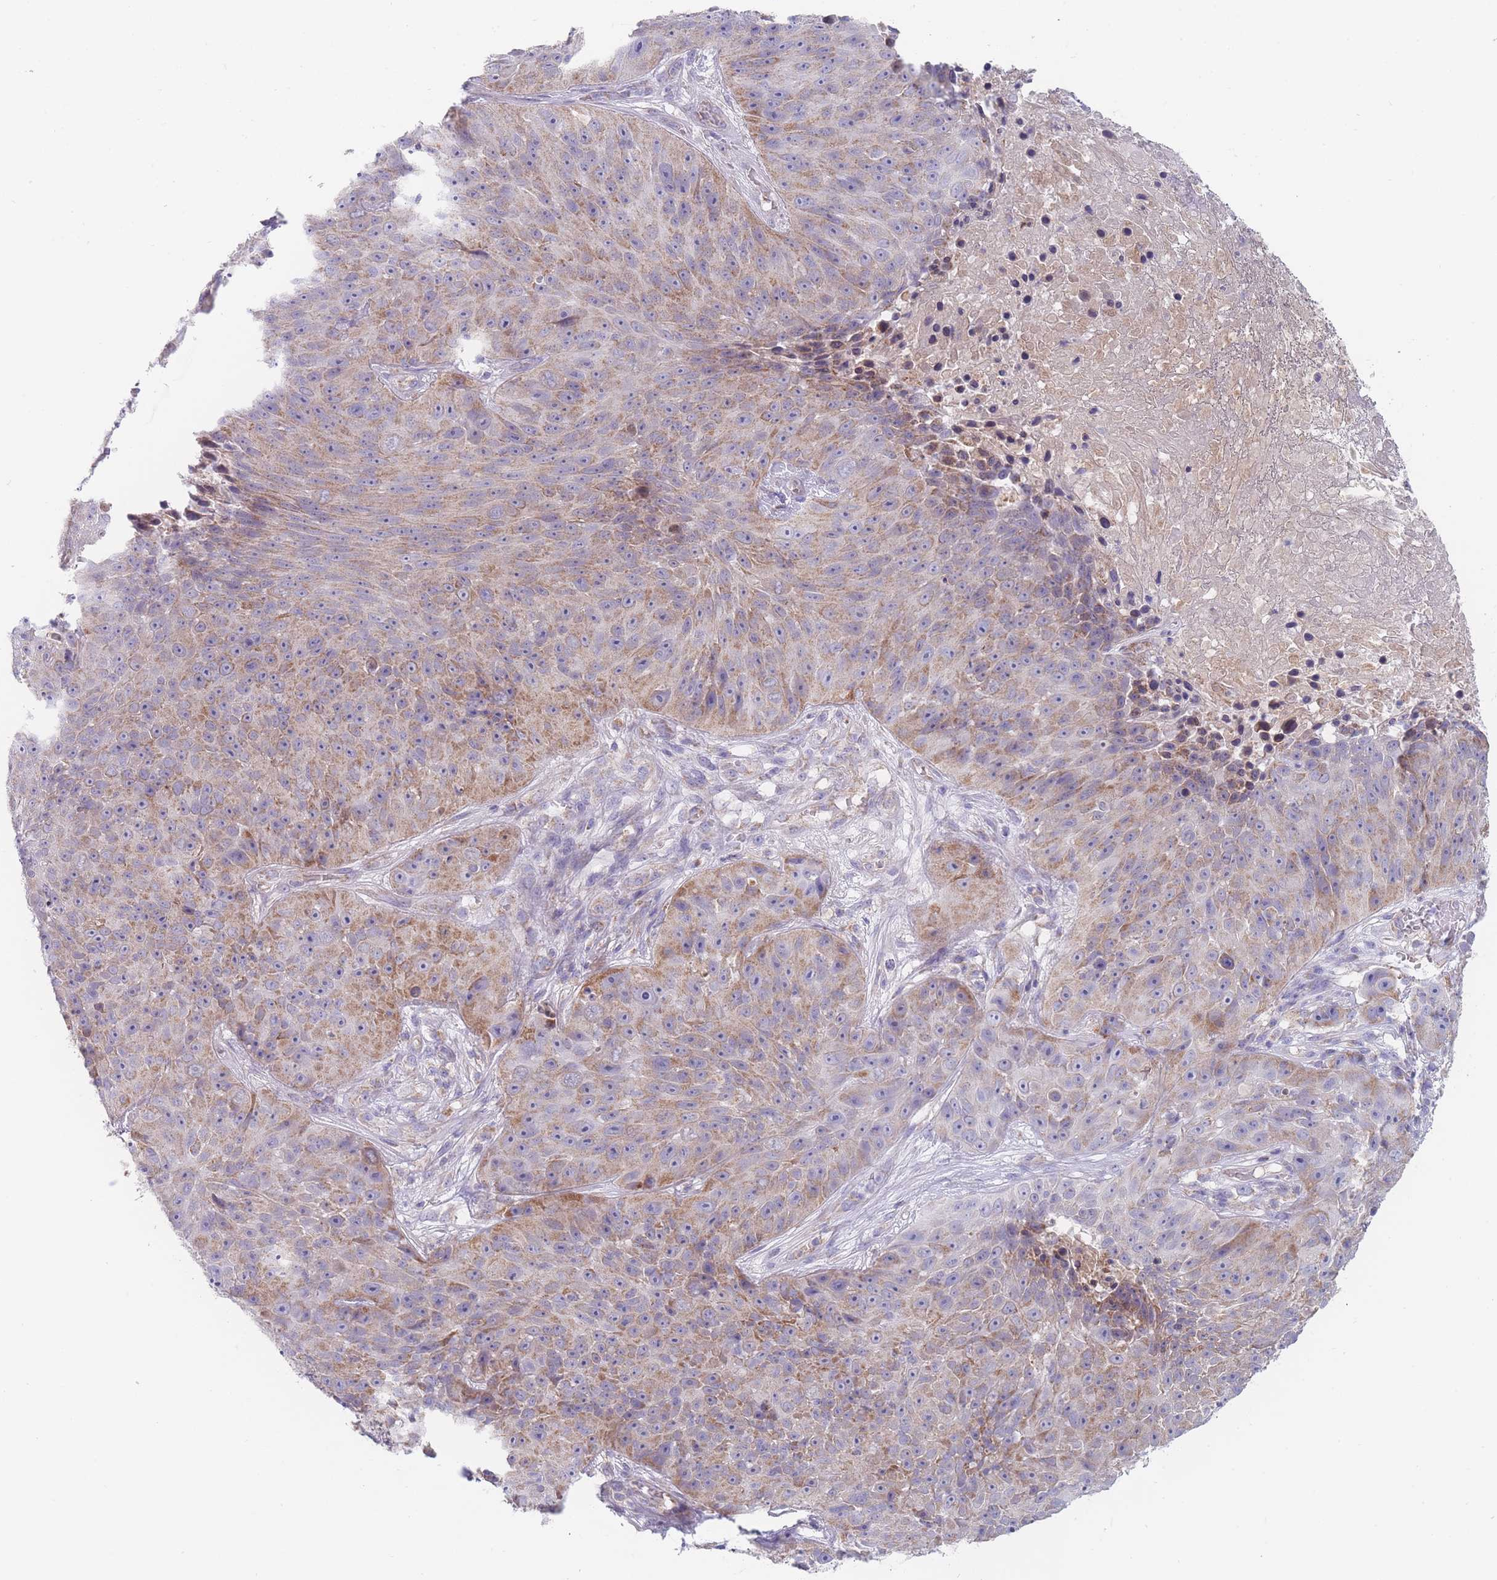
{"staining": {"intensity": "moderate", "quantity": "25%-75%", "location": "cytoplasmic/membranous"}, "tissue": "skin cancer", "cell_type": "Tumor cells", "image_type": "cancer", "snomed": [{"axis": "morphology", "description": "Squamous cell carcinoma, NOS"}, {"axis": "topography", "description": "Skin"}], "caption": "An image showing moderate cytoplasmic/membranous expression in approximately 25%-75% of tumor cells in skin cancer (squamous cell carcinoma), as visualized by brown immunohistochemical staining.", "gene": "MRPS14", "patient": {"sex": "female", "age": 87}}